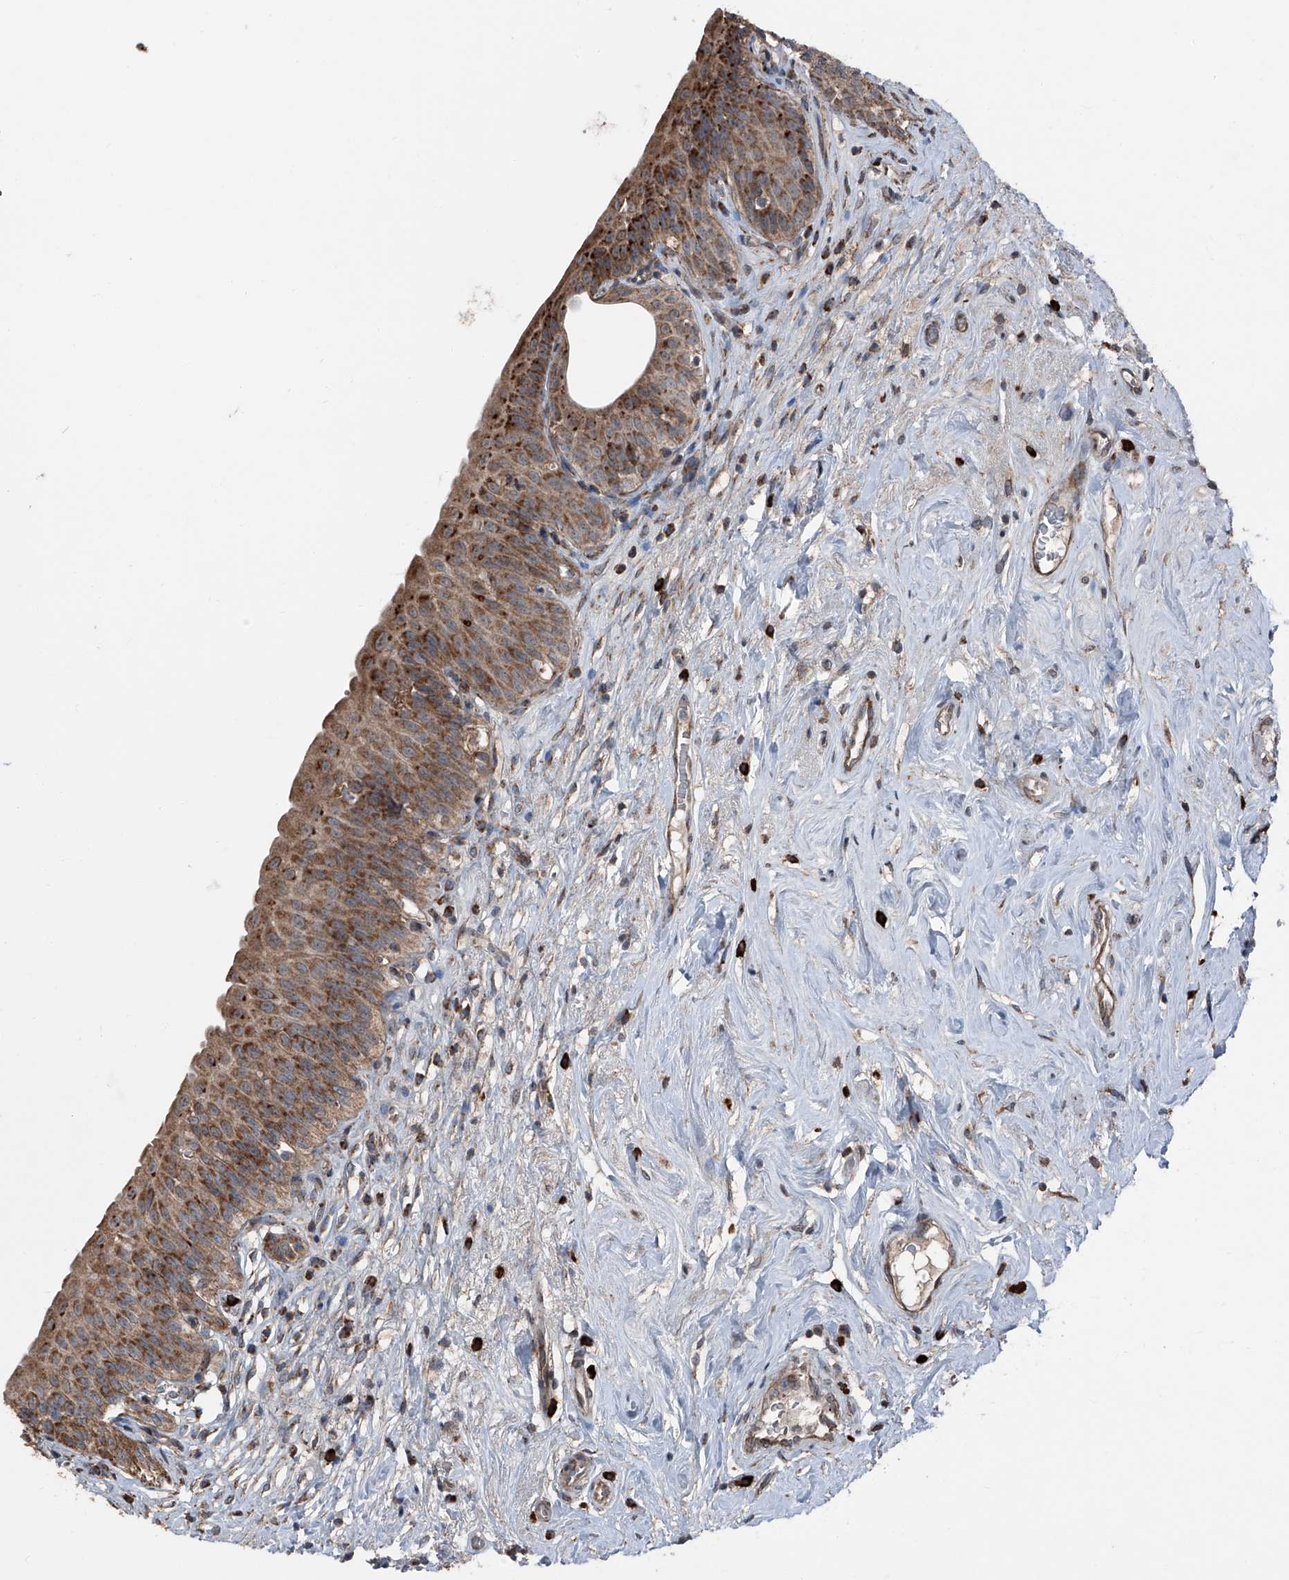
{"staining": {"intensity": "moderate", "quantity": ">75%", "location": "cytoplasmic/membranous"}, "tissue": "urinary bladder", "cell_type": "Urothelial cells", "image_type": "normal", "snomed": [{"axis": "morphology", "description": "Normal tissue, NOS"}, {"axis": "topography", "description": "Urinary bladder"}], "caption": "The micrograph demonstrates a brown stain indicating the presence of a protein in the cytoplasmic/membranous of urothelial cells in urinary bladder.", "gene": "LIMK1", "patient": {"sex": "male", "age": 83}}